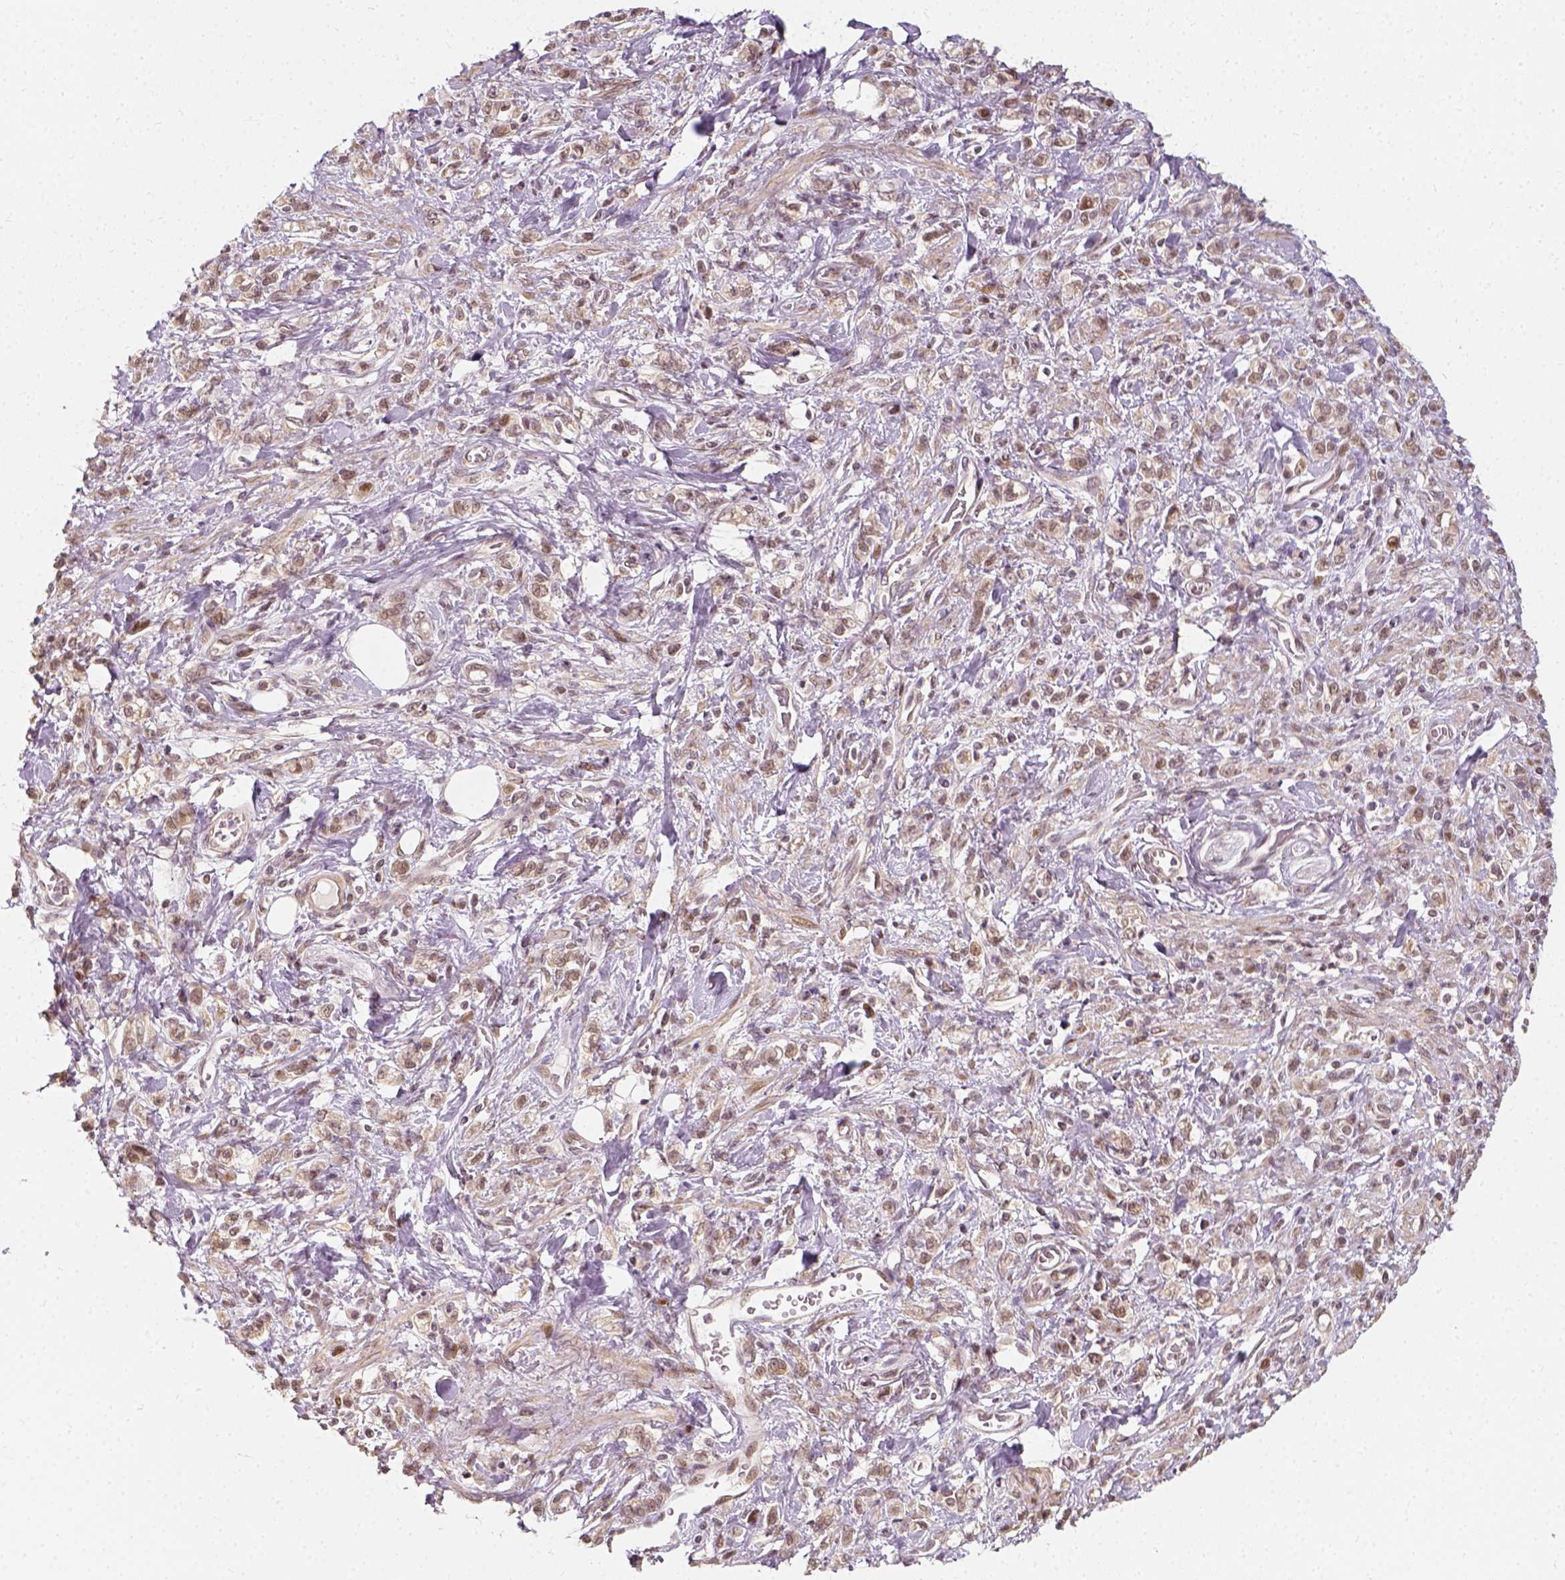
{"staining": {"intensity": "weak", "quantity": ">75%", "location": "cytoplasmic/membranous"}, "tissue": "stomach cancer", "cell_type": "Tumor cells", "image_type": "cancer", "snomed": [{"axis": "morphology", "description": "Adenocarcinoma, NOS"}, {"axis": "topography", "description": "Stomach"}], "caption": "DAB (3,3'-diaminobenzidine) immunohistochemical staining of human stomach cancer (adenocarcinoma) shows weak cytoplasmic/membranous protein expression in about >75% of tumor cells. (brown staining indicates protein expression, while blue staining denotes nuclei).", "gene": "ZMAT3", "patient": {"sex": "male", "age": 77}}